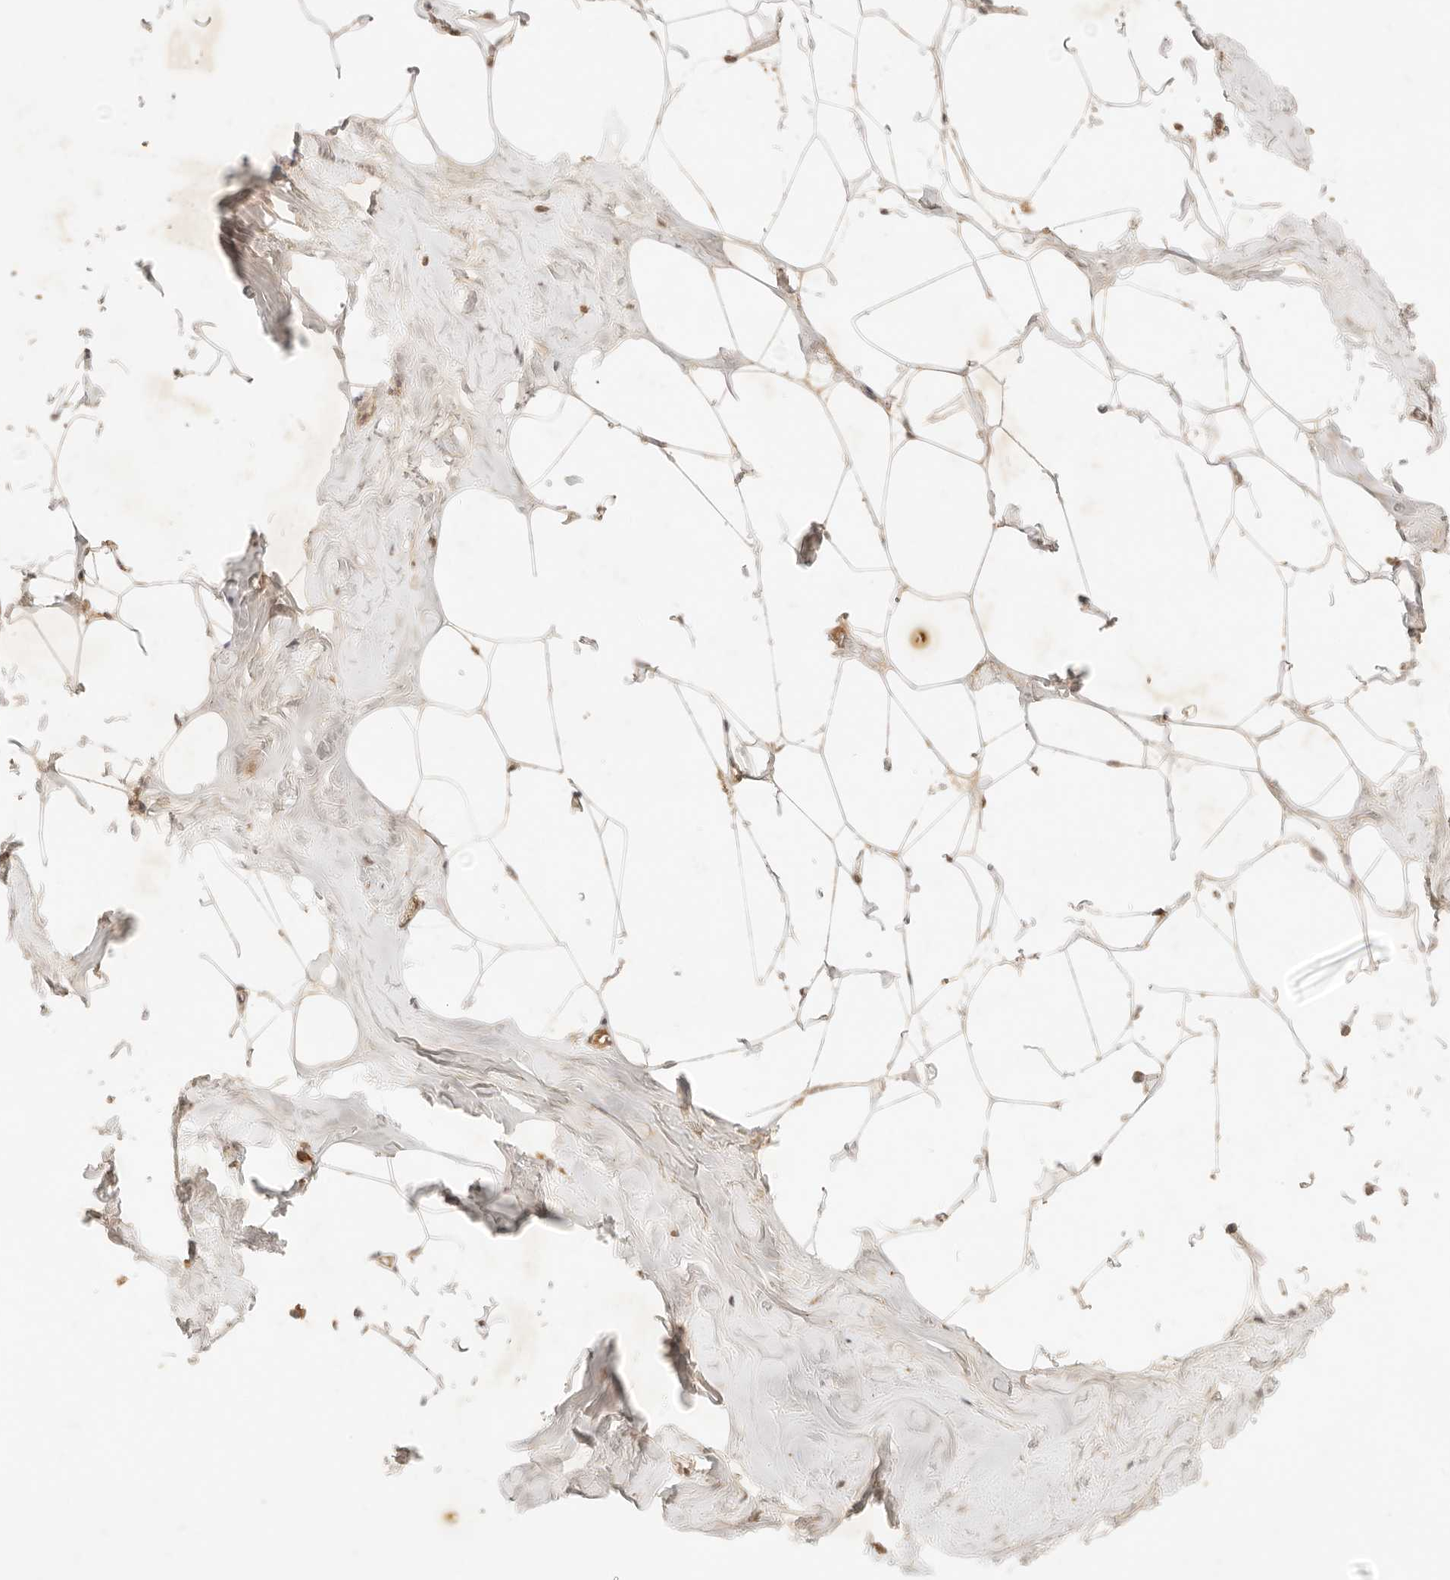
{"staining": {"intensity": "weak", "quantity": ">75%", "location": "cytoplasmic/membranous"}, "tissue": "adipose tissue", "cell_type": "Adipocytes", "image_type": "normal", "snomed": [{"axis": "morphology", "description": "Normal tissue, NOS"}, {"axis": "morphology", "description": "Fibrosis, NOS"}, {"axis": "topography", "description": "Breast"}, {"axis": "topography", "description": "Adipose tissue"}], "caption": "Adipose tissue stained with immunohistochemistry reveals weak cytoplasmic/membranous positivity in about >75% of adipocytes.", "gene": "TRIM11", "patient": {"sex": "female", "age": 39}}